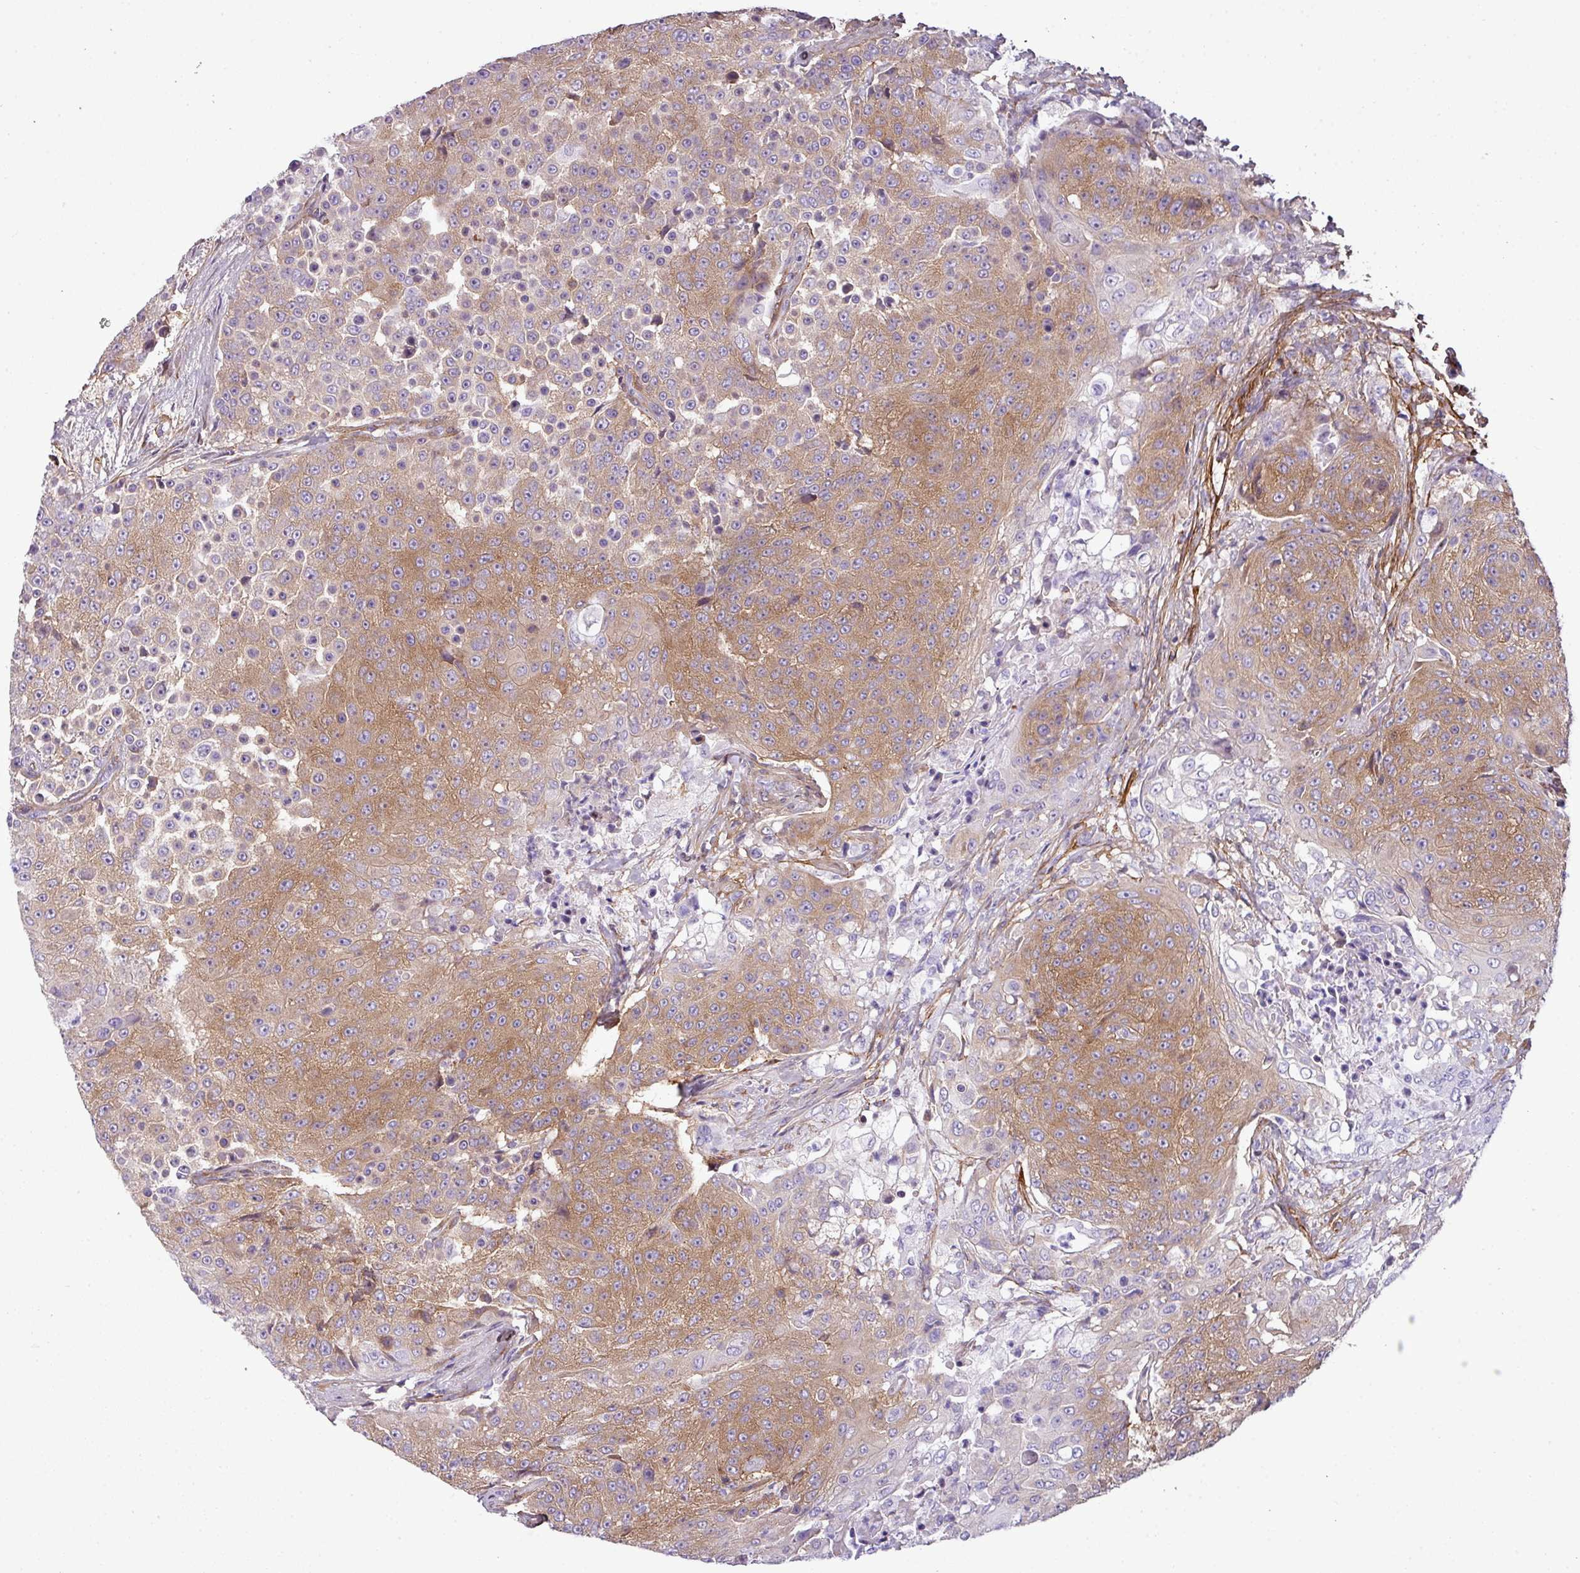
{"staining": {"intensity": "moderate", "quantity": ">75%", "location": "cytoplasmic/membranous"}, "tissue": "urothelial cancer", "cell_type": "Tumor cells", "image_type": "cancer", "snomed": [{"axis": "morphology", "description": "Urothelial carcinoma, High grade"}, {"axis": "topography", "description": "Urinary bladder"}], "caption": "Immunohistochemistry (IHC) of urothelial carcinoma (high-grade) exhibits medium levels of moderate cytoplasmic/membranous staining in approximately >75% of tumor cells.", "gene": "PARD6G", "patient": {"sex": "female", "age": 63}}